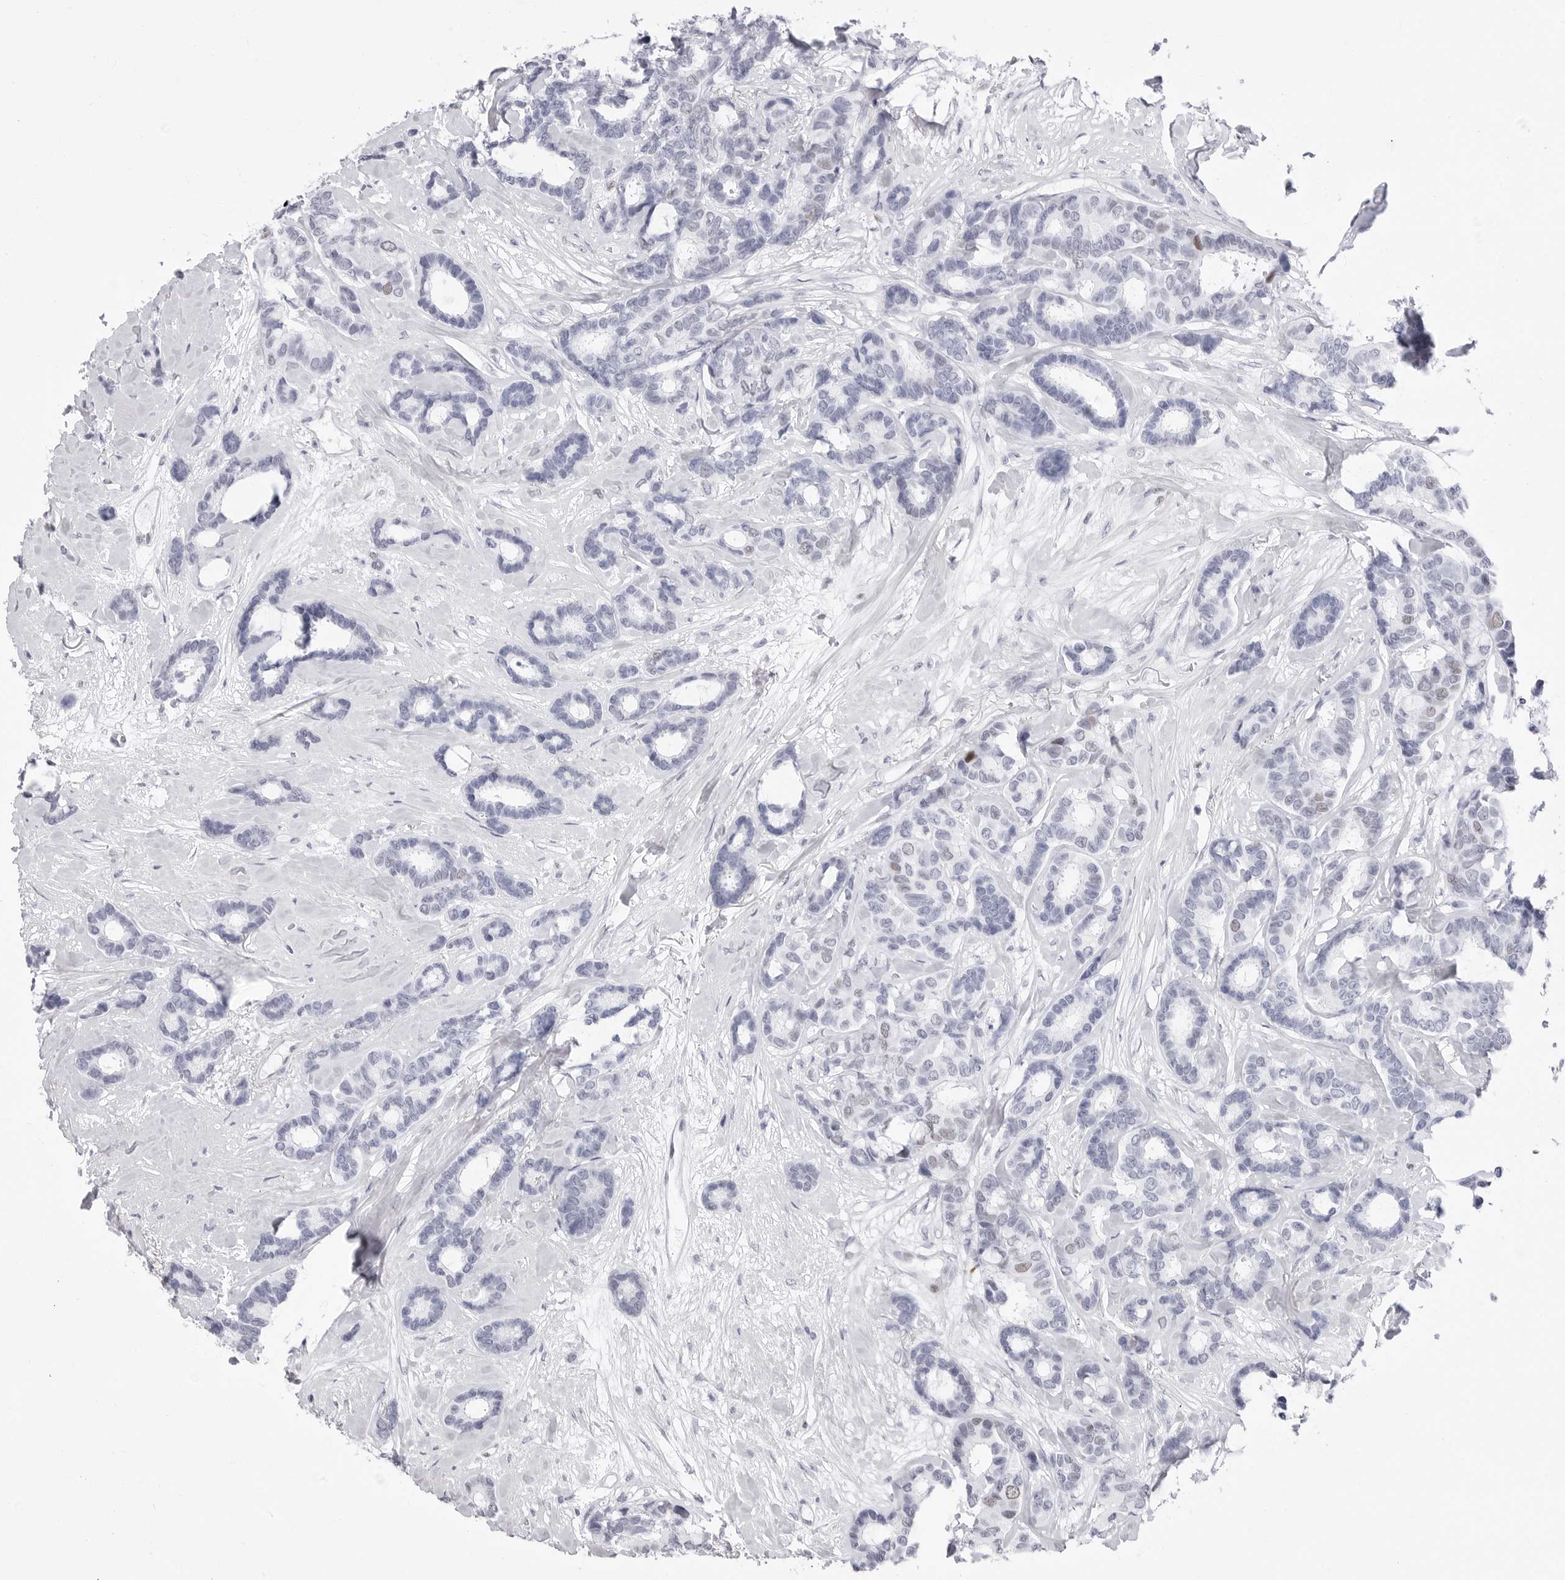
{"staining": {"intensity": "negative", "quantity": "none", "location": "none"}, "tissue": "breast cancer", "cell_type": "Tumor cells", "image_type": "cancer", "snomed": [{"axis": "morphology", "description": "Duct carcinoma"}, {"axis": "topography", "description": "Breast"}], "caption": "Immunohistochemical staining of human breast cancer reveals no significant staining in tumor cells.", "gene": "NASP", "patient": {"sex": "female", "age": 87}}